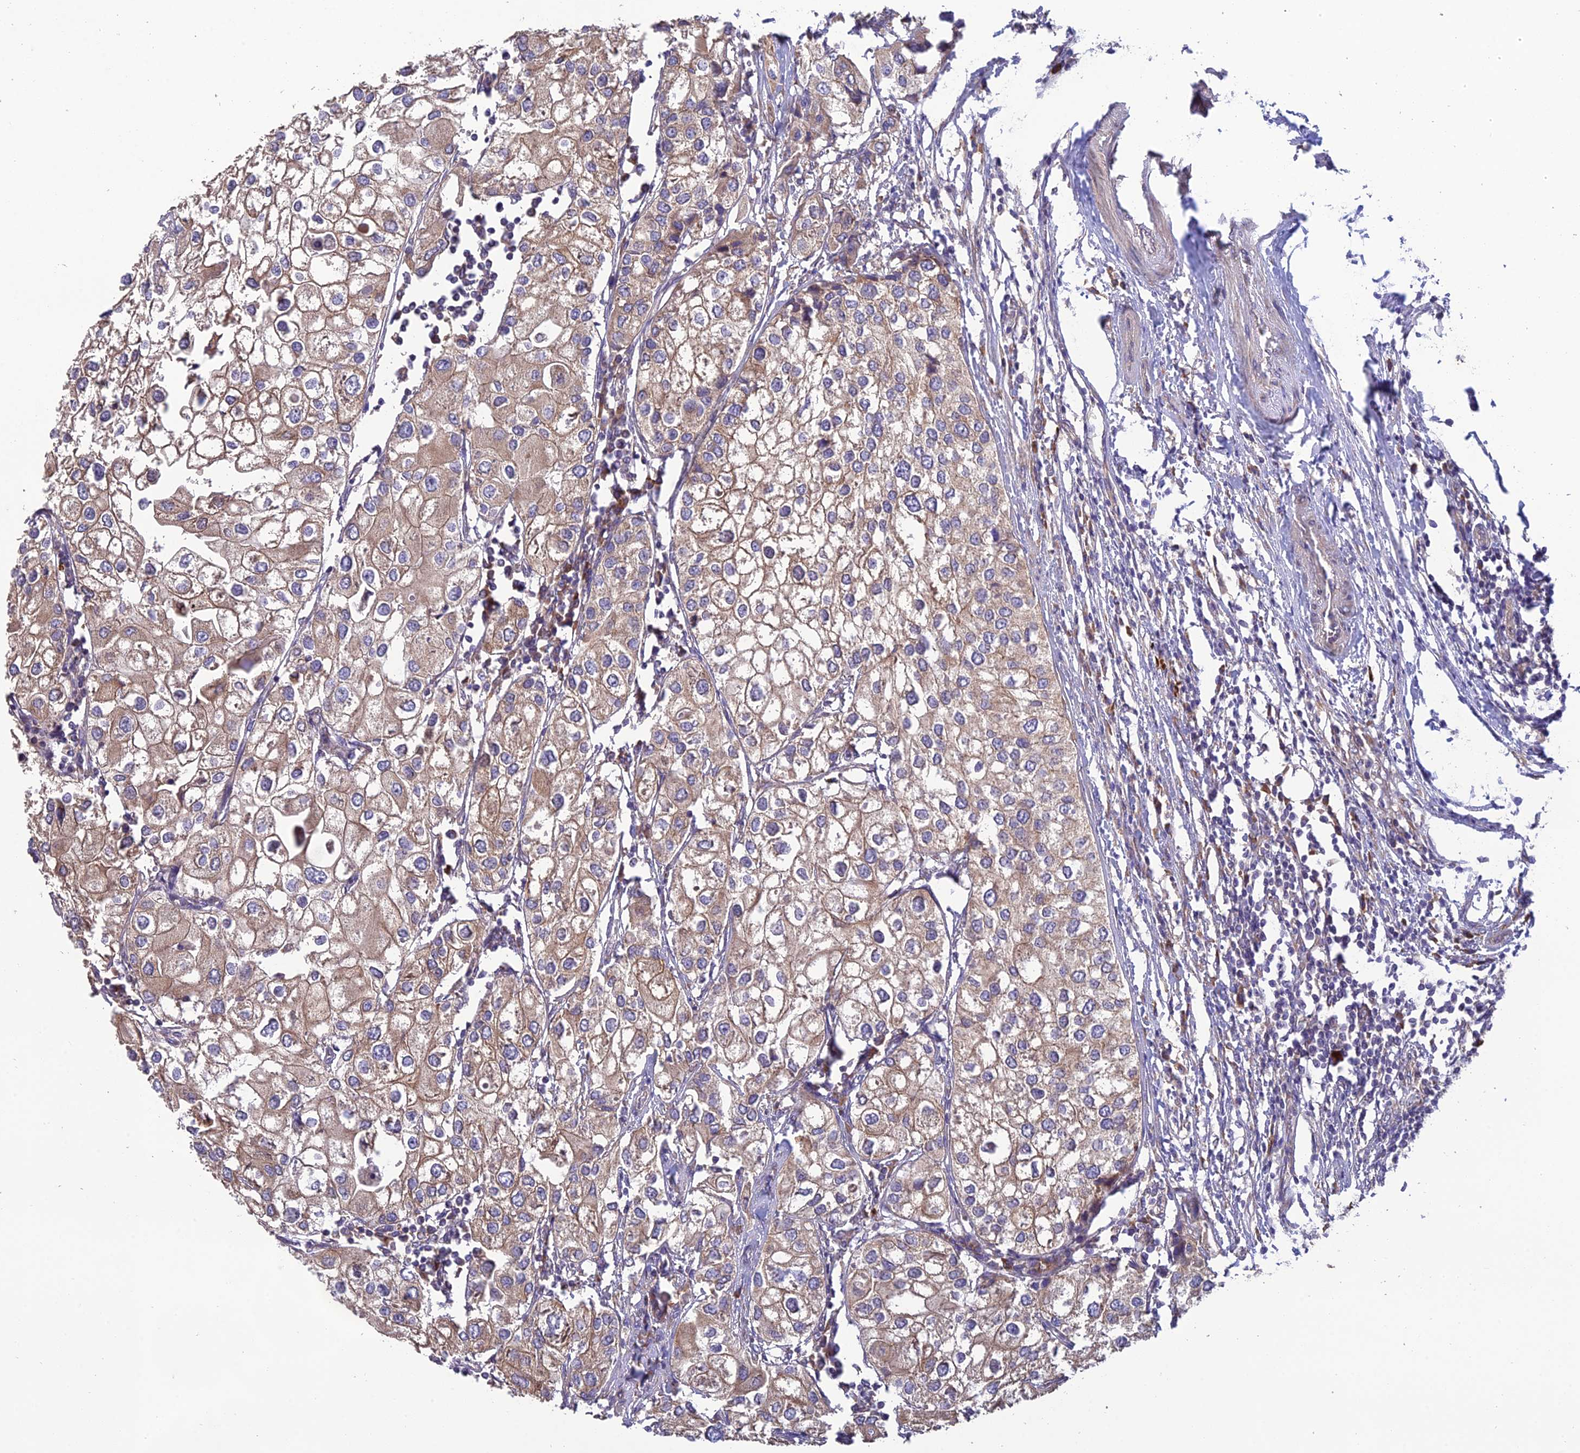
{"staining": {"intensity": "moderate", "quantity": ">75%", "location": "cytoplasmic/membranous"}, "tissue": "urothelial cancer", "cell_type": "Tumor cells", "image_type": "cancer", "snomed": [{"axis": "morphology", "description": "Urothelial carcinoma, High grade"}, {"axis": "topography", "description": "Urinary bladder"}], "caption": "About >75% of tumor cells in human urothelial carcinoma (high-grade) demonstrate moderate cytoplasmic/membranous protein staining as visualized by brown immunohistochemical staining.", "gene": "MRNIP", "patient": {"sex": "male", "age": 64}}